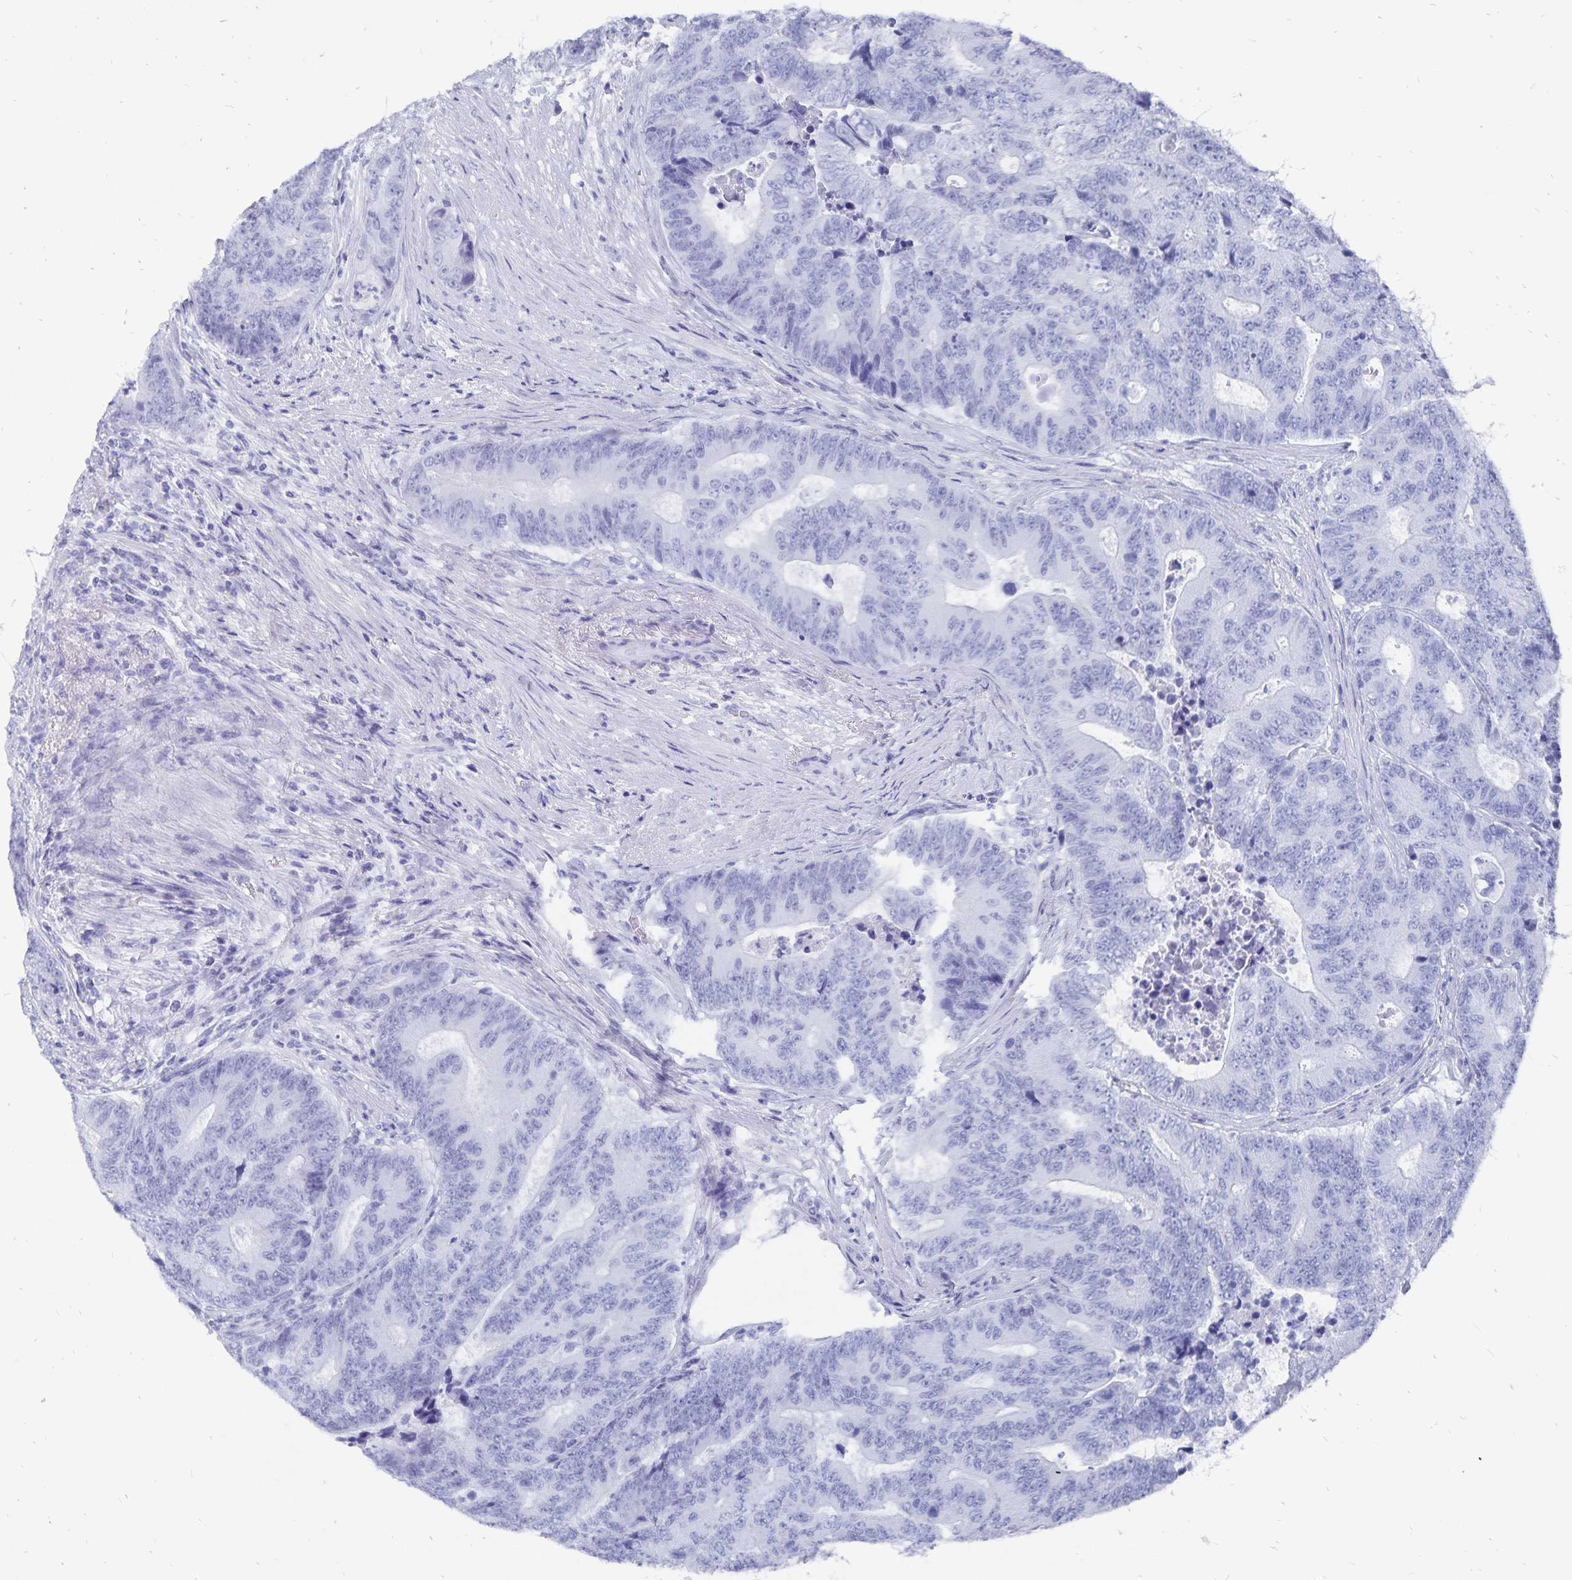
{"staining": {"intensity": "negative", "quantity": "none", "location": "none"}, "tissue": "colorectal cancer", "cell_type": "Tumor cells", "image_type": "cancer", "snomed": [{"axis": "morphology", "description": "Adenocarcinoma, NOS"}, {"axis": "topography", "description": "Colon"}], "caption": "Tumor cells are negative for protein expression in human colorectal adenocarcinoma.", "gene": "ADH1A", "patient": {"sex": "female", "age": 48}}